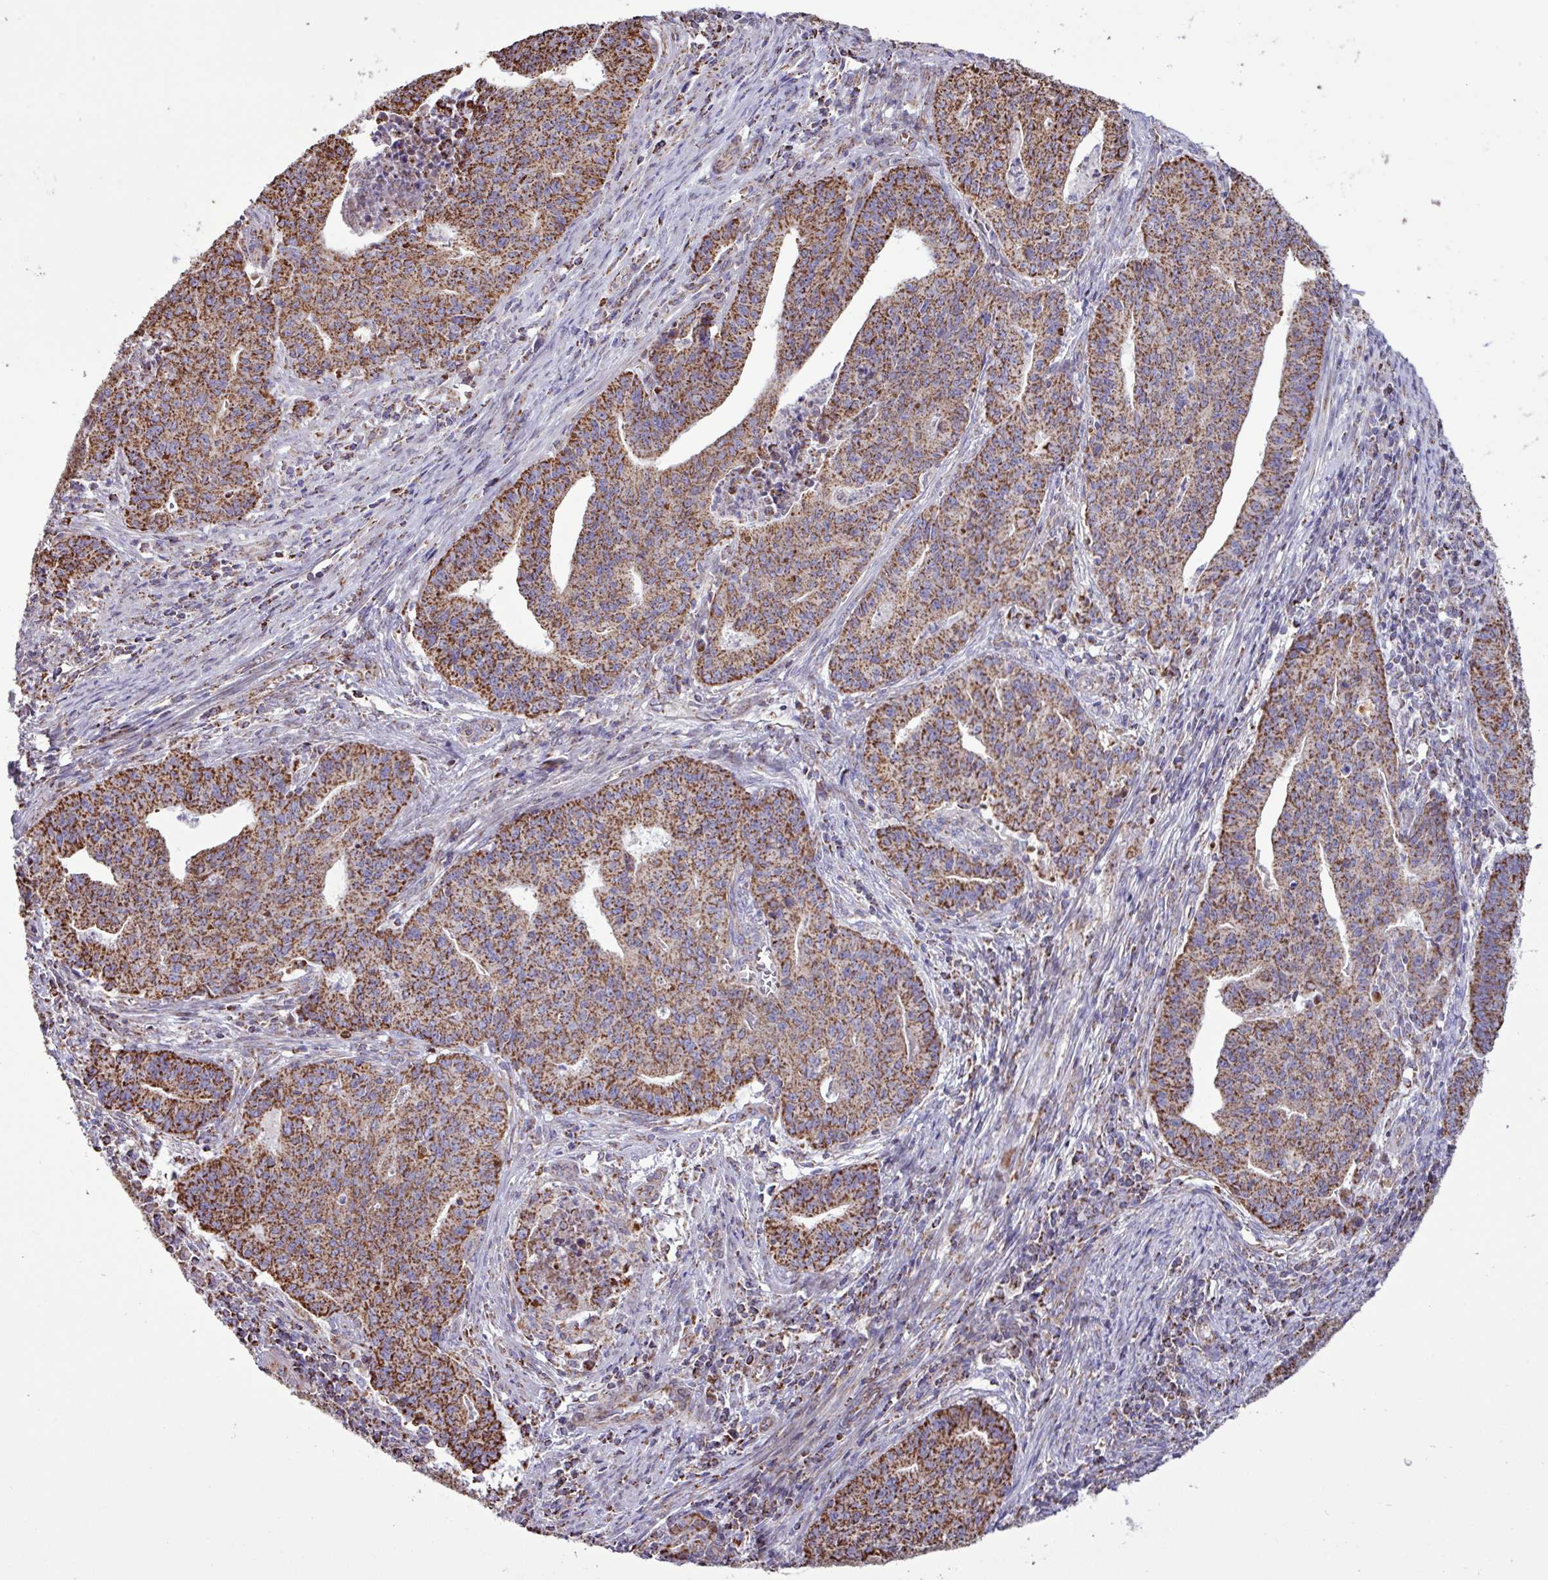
{"staining": {"intensity": "moderate", "quantity": ">75%", "location": "cytoplasmic/membranous"}, "tissue": "endometrial cancer", "cell_type": "Tumor cells", "image_type": "cancer", "snomed": [{"axis": "morphology", "description": "Adenocarcinoma, NOS"}, {"axis": "topography", "description": "Endometrium"}], "caption": "High-magnification brightfield microscopy of endometrial adenocarcinoma stained with DAB (brown) and counterstained with hematoxylin (blue). tumor cells exhibit moderate cytoplasmic/membranous staining is seen in approximately>75% of cells.", "gene": "RTL3", "patient": {"sex": "female", "age": 59}}